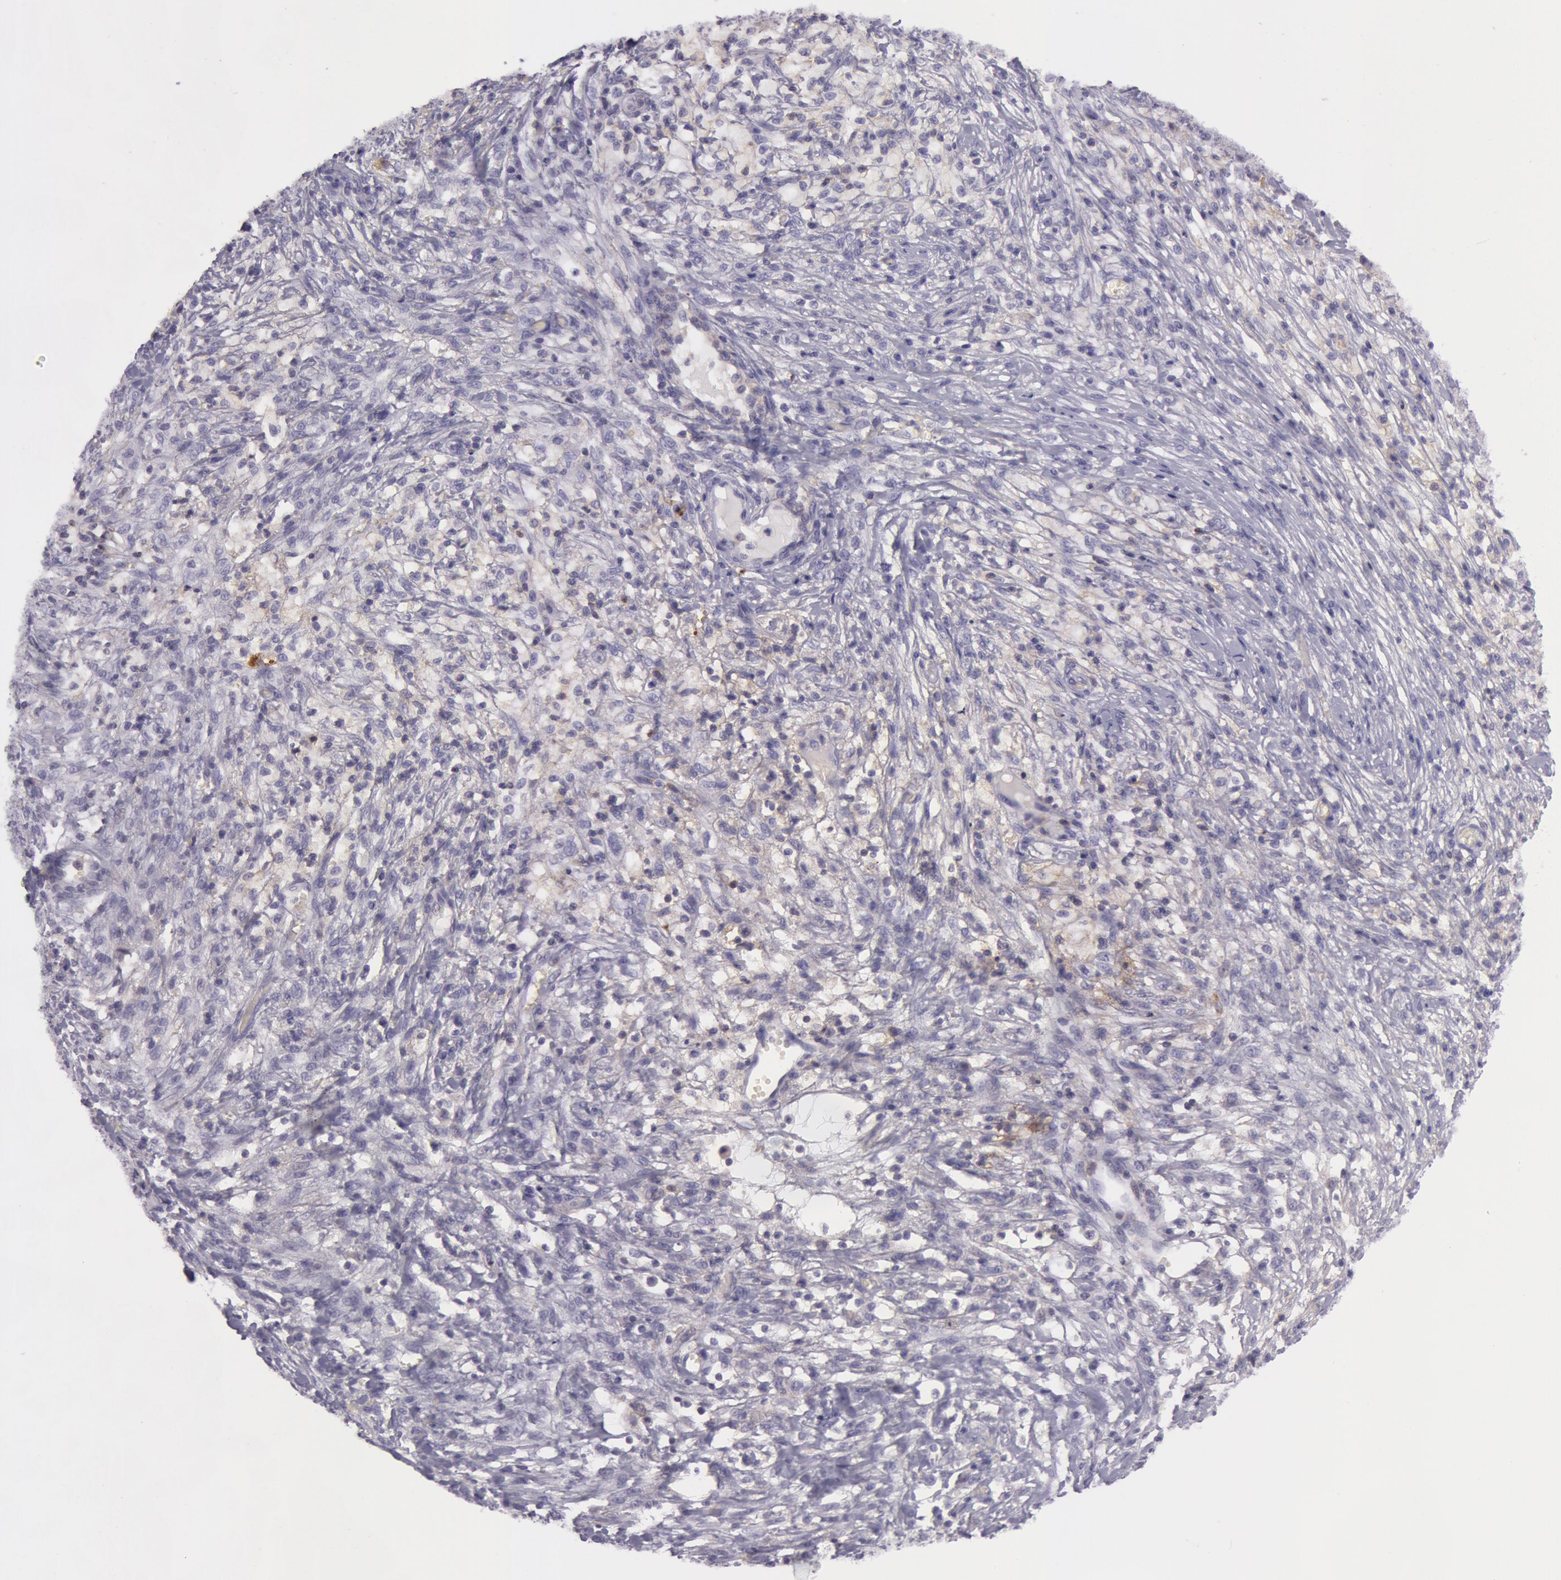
{"staining": {"intensity": "negative", "quantity": "none", "location": "none"}, "tissue": "ovarian cancer", "cell_type": "Tumor cells", "image_type": "cancer", "snomed": [{"axis": "morphology", "description": "Carcinoma, endometroid"}, {"axis": "topography", "description": "Ovary"}], "caption": "High magnification brightfield microscopy of ovarian cancer stained with DAB (brown) and counterstained with hematoxylin (blue): tumor cells show no significant expression. (Stains: DAB (3,3'-diaminobenzidine) IHC with hematoxylin counter stain, Microscopy: brightfield microscopy at high magnification).", "gene": "LY75", "patient": {"sex": "female", "age": 42}}